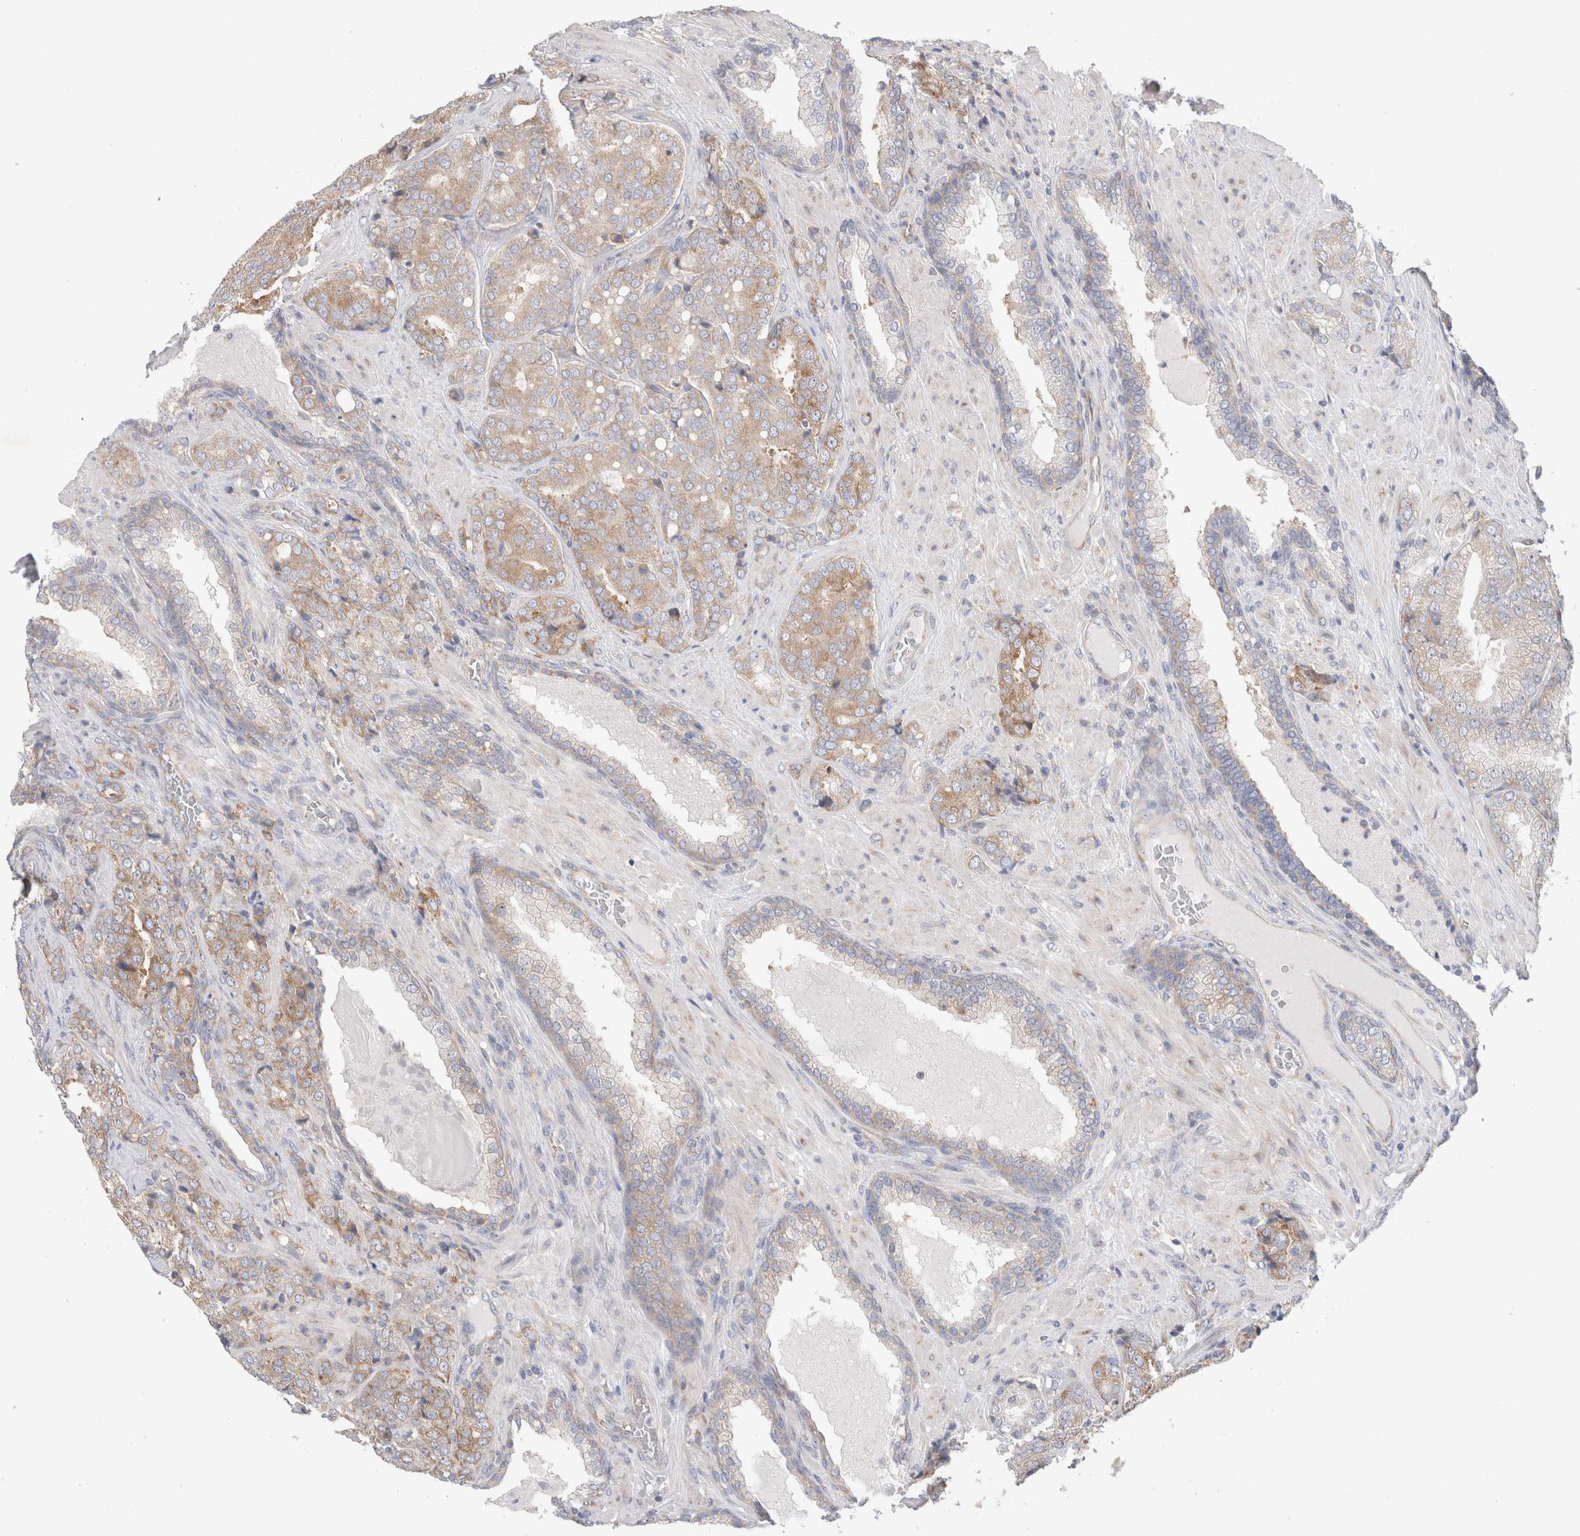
{"staining": {"intensity": "weak", "quantity": "<25%", "location": "cytoplasmic/membranous"}, "tissue": "prostate cancer", "cell_type": "Tumor cells", "image_type": "cancer", "snomed": [{"axis": "morphology", "description": "Adenocarcinoma, High grade"}, {"axis": "topography", "description": "Prostate"}], "caption": "Immunohistochemical staining of human prostate adenocarcinoma (high-grade) exhibits no significant expression in tumor cells.", "gene": "ZNF23", "patient": {"sex": "male", "age": 50}}